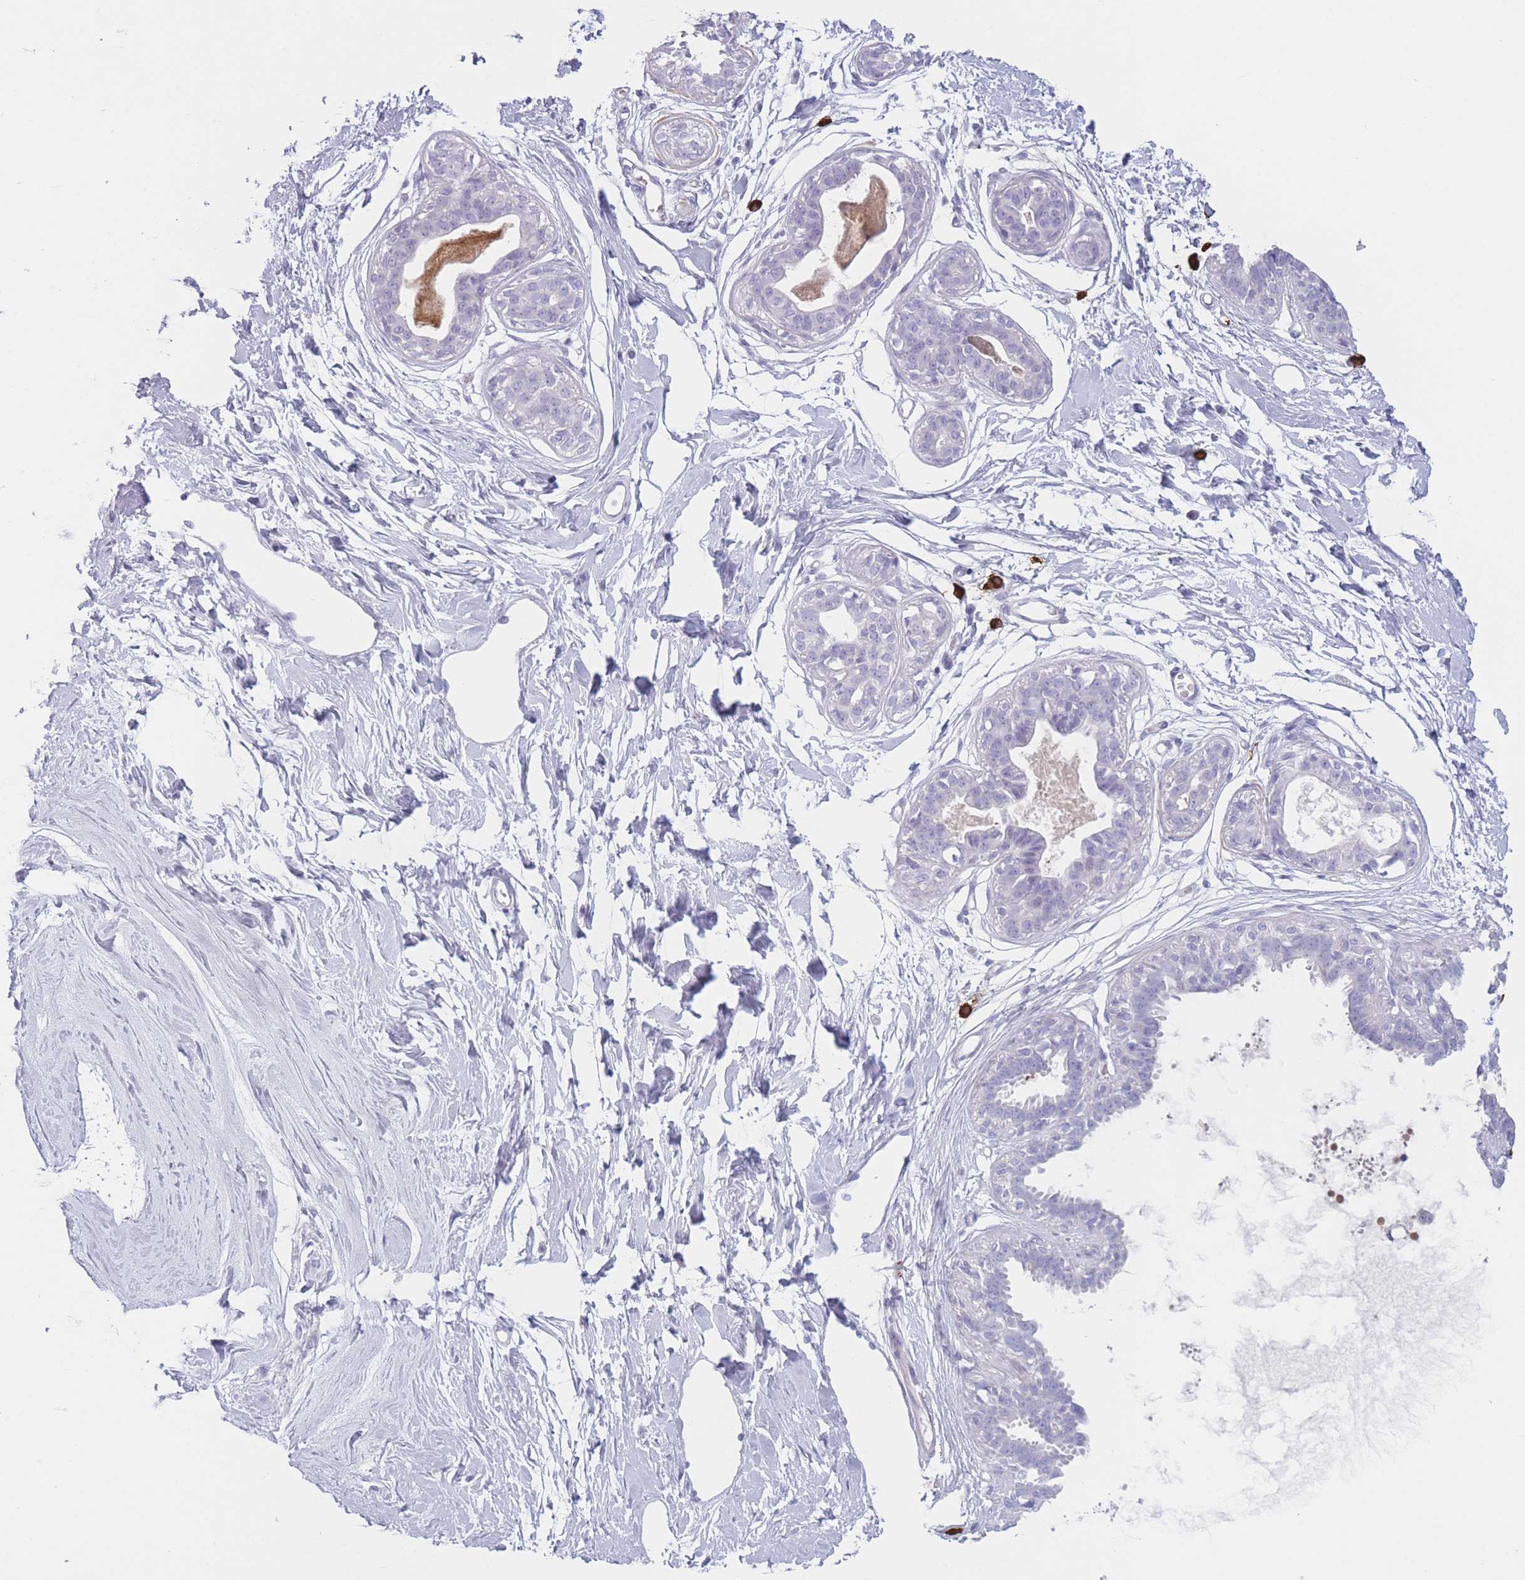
{"staining": {"intensity": "negative", "quantity": "none", "location": "none"}, "tissue": "breast", "cell_type": "Adipocytes", "image_type": "normal", "snomed": [{"axis": "morphology", "description": "Normal tissue, NOS"}, {"axis": "topography", "description": "Breast"}], "caption": "Immunohistochemical staining of normal human breast shows no significant expression in adipocytes.", "gene": "PLEKHG2", "patient": {"sex": "female", "age": 45}}